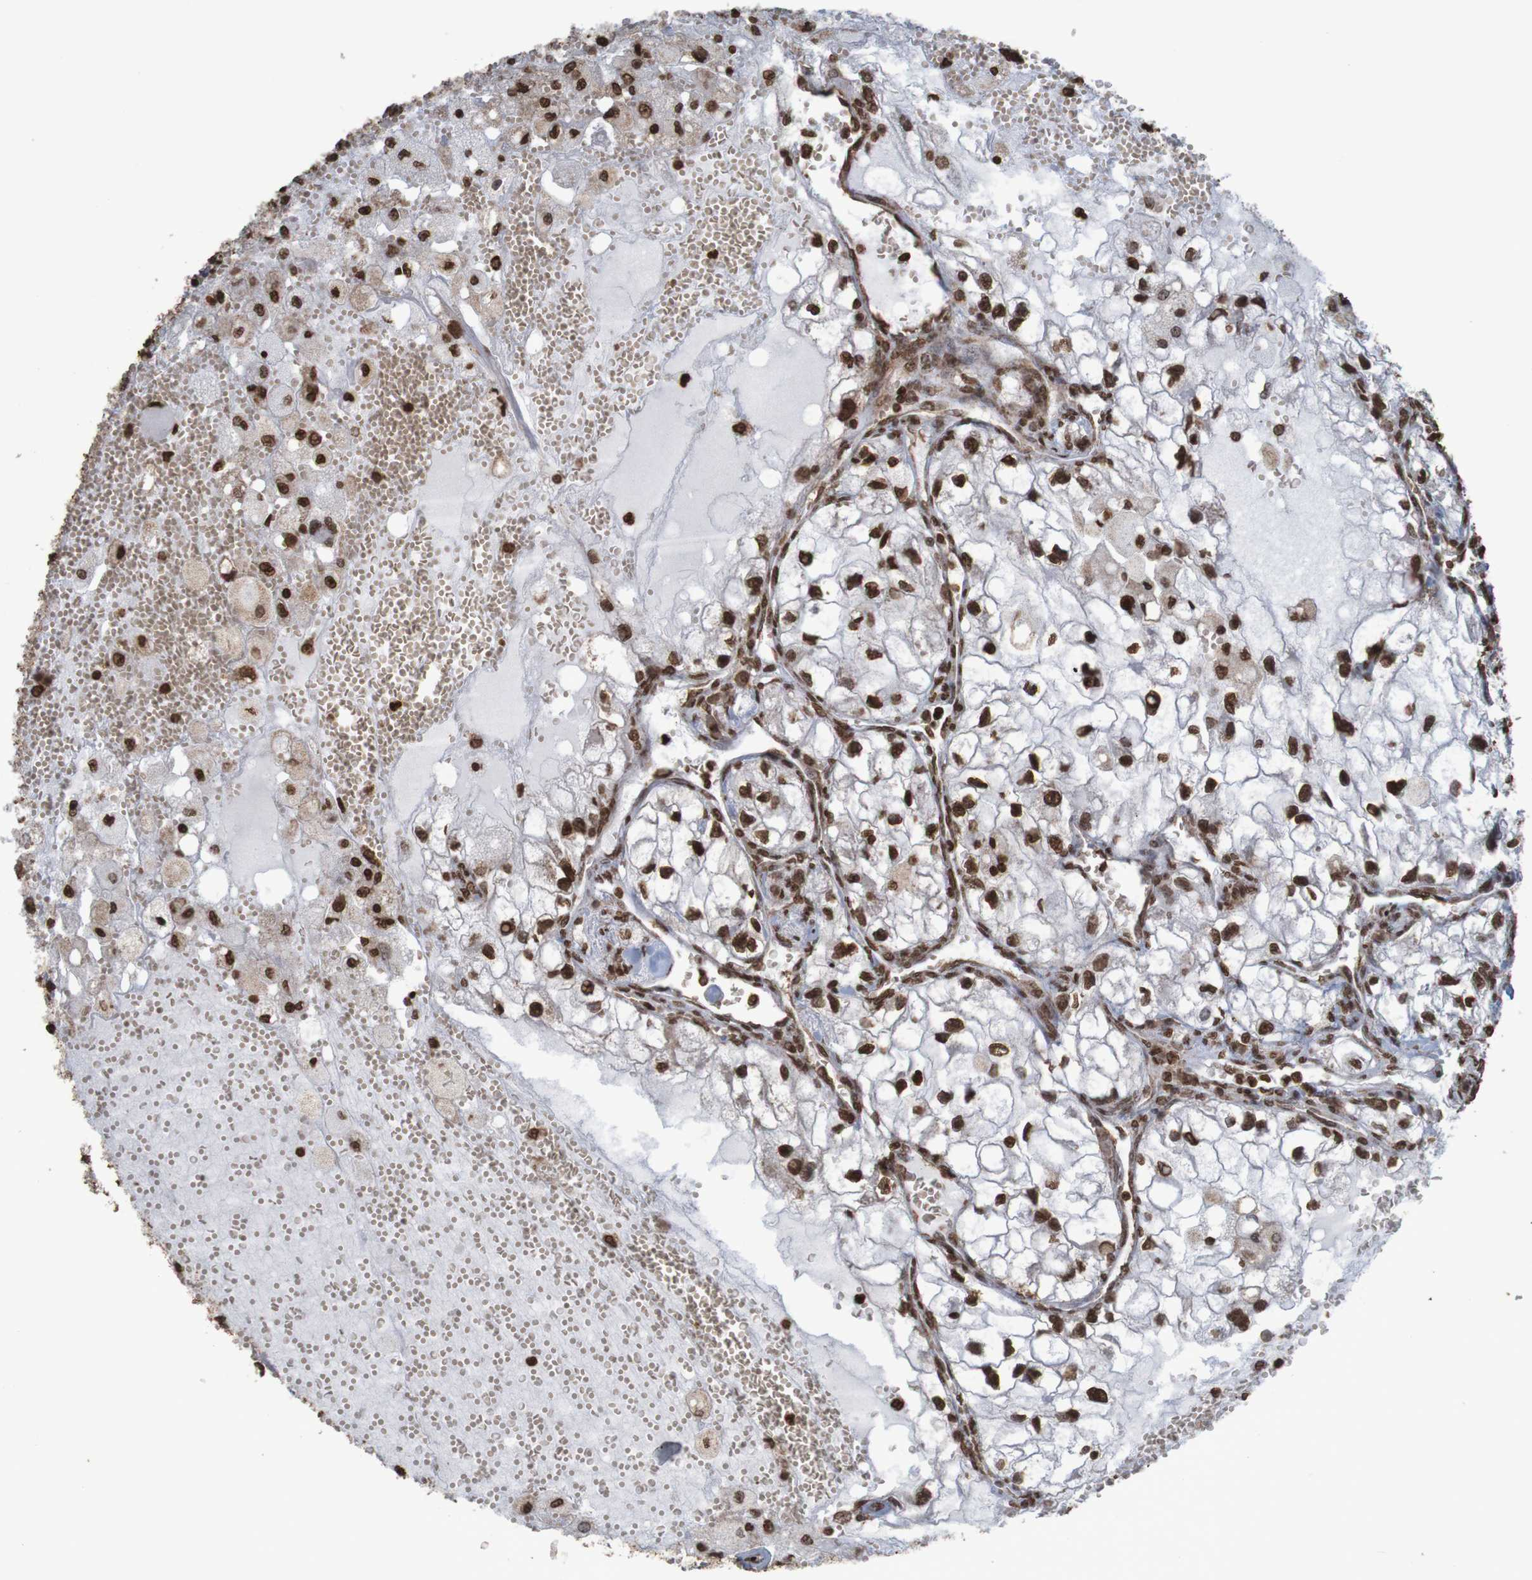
{"staining": {"intensity": "strong", "quantity": ">75%", "location": "nuclear"}, "tissue": "renal cancer", "cell_type": "Tumor cells", "image_type": "cancer", "snomed": [{"axis": "morphology", "description": "Adenocarcinoma, NOS"}, {"axis": "topography", "description": "Kidney"}], "caption": "The histopathology image displays a brown stain indicating the presence of a protein in the nuclear of tumor cells in renal cancer (adenocarcinoma).", "gene": "GFI1", "patient": {"sex": "female", "age": 70}}